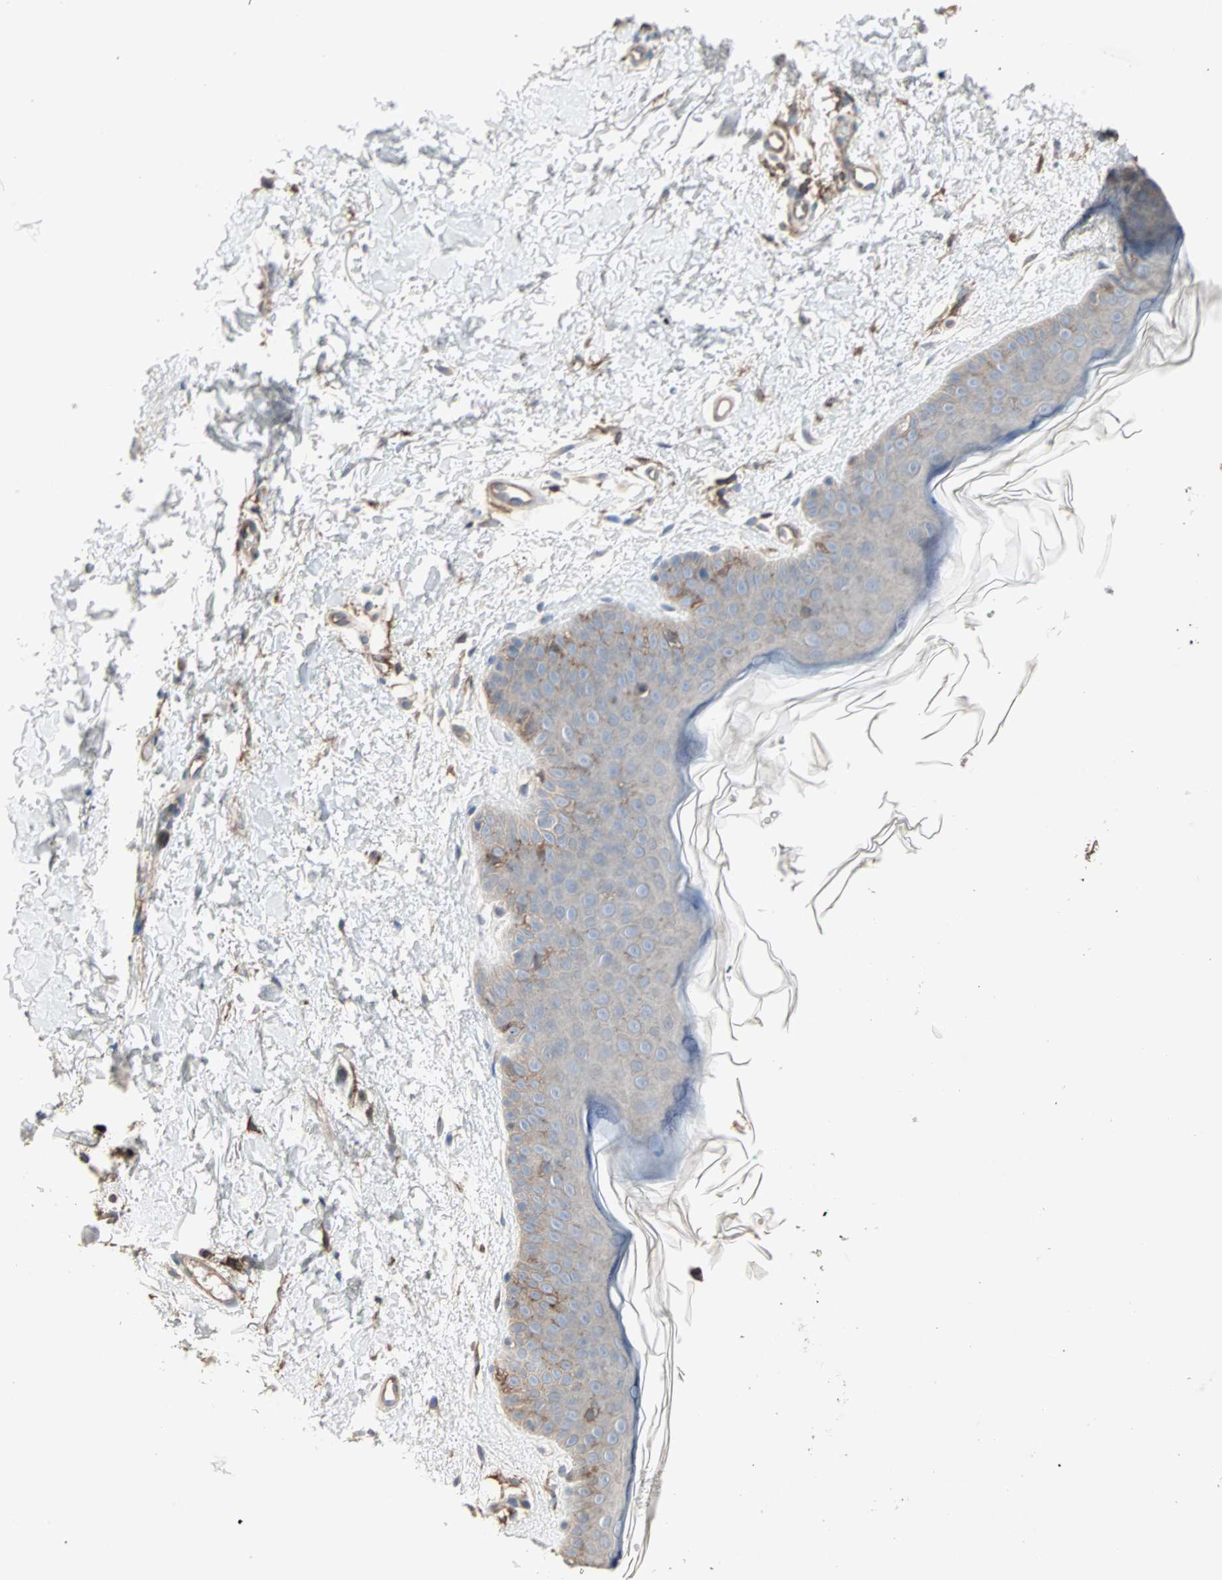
{"staining": {"intensity": "negative", "quantity": "none", "location": "none"}, "tissue": "skin", "cell_type": "Fibroblasts", "image_type": "normal", "snomed": [{"axis": "morphology", "description": "Normal tissue, NOS"}, {"axis": "topography", "description": "Skin"}], "caption": "Immunohistochemistry (IHC) image of unremarkable skin: human skin stained with DAB exhibits no significant protein positivity in fibroblasts.", "gene": "GNAI2", "patient": {"sex": "female", "age": 56}}